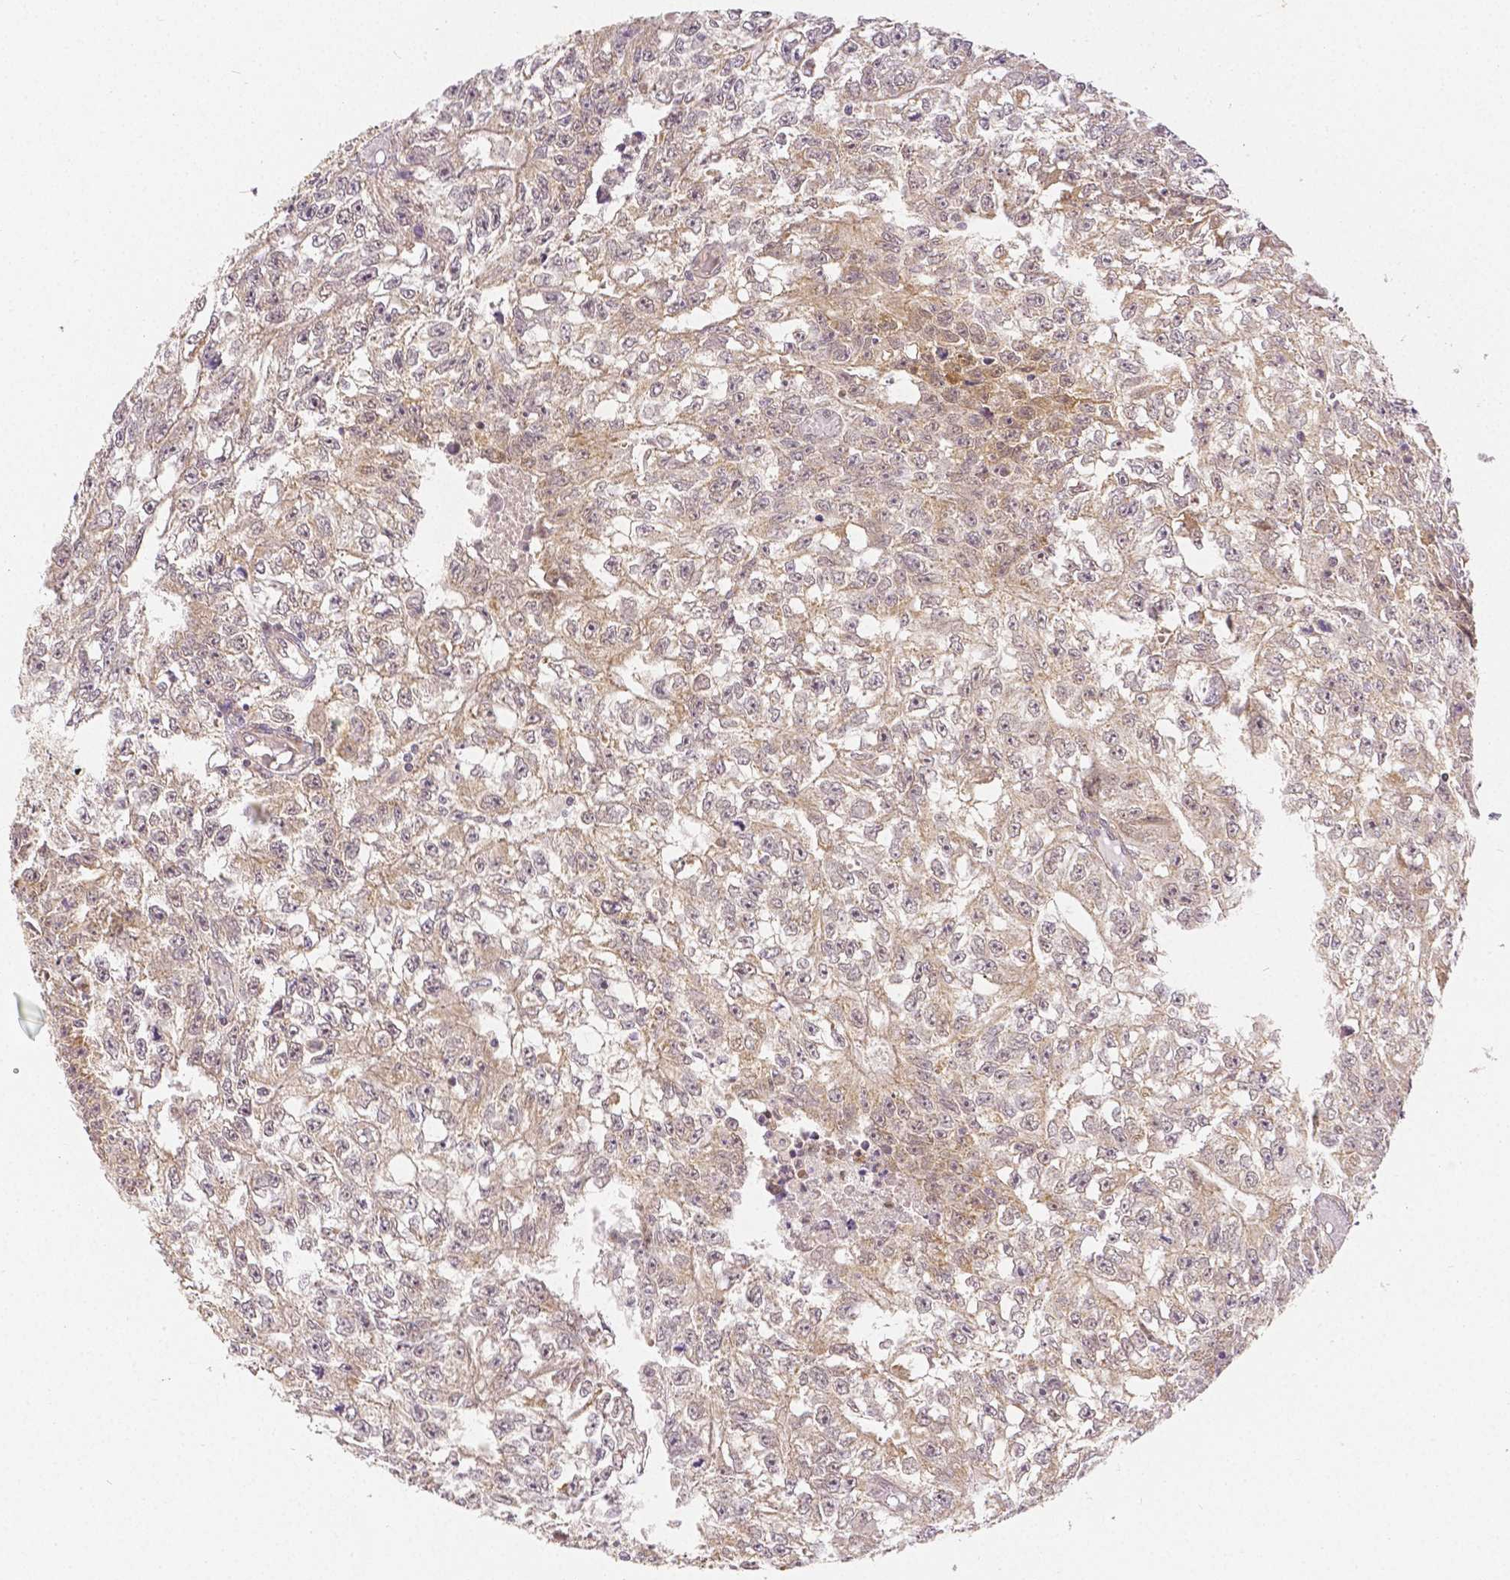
{"staining": {"intensity": "weak", "quantity": "<25%", "location": "cytoplasmic/membranous,nuclear"}, "tissue": "testis cancer", "cell_type": "Tumor cells", "image_type": "cancer", "snomed": [{"axis": "morphology", "description": "Carcinoma, Embryonal, NOS"}, {"axis": "morphology", "description": "Teratoma, malignant, NOS"}, {"axis": "topography", "description": "Testis"}], "caption": "Malignant teratoma (testis) stained for a protein using immunohistochemistry exhibits no positivity tumor cells.", "gene": "RHOT1", "patient": {"sex": "male", "age": 24}}